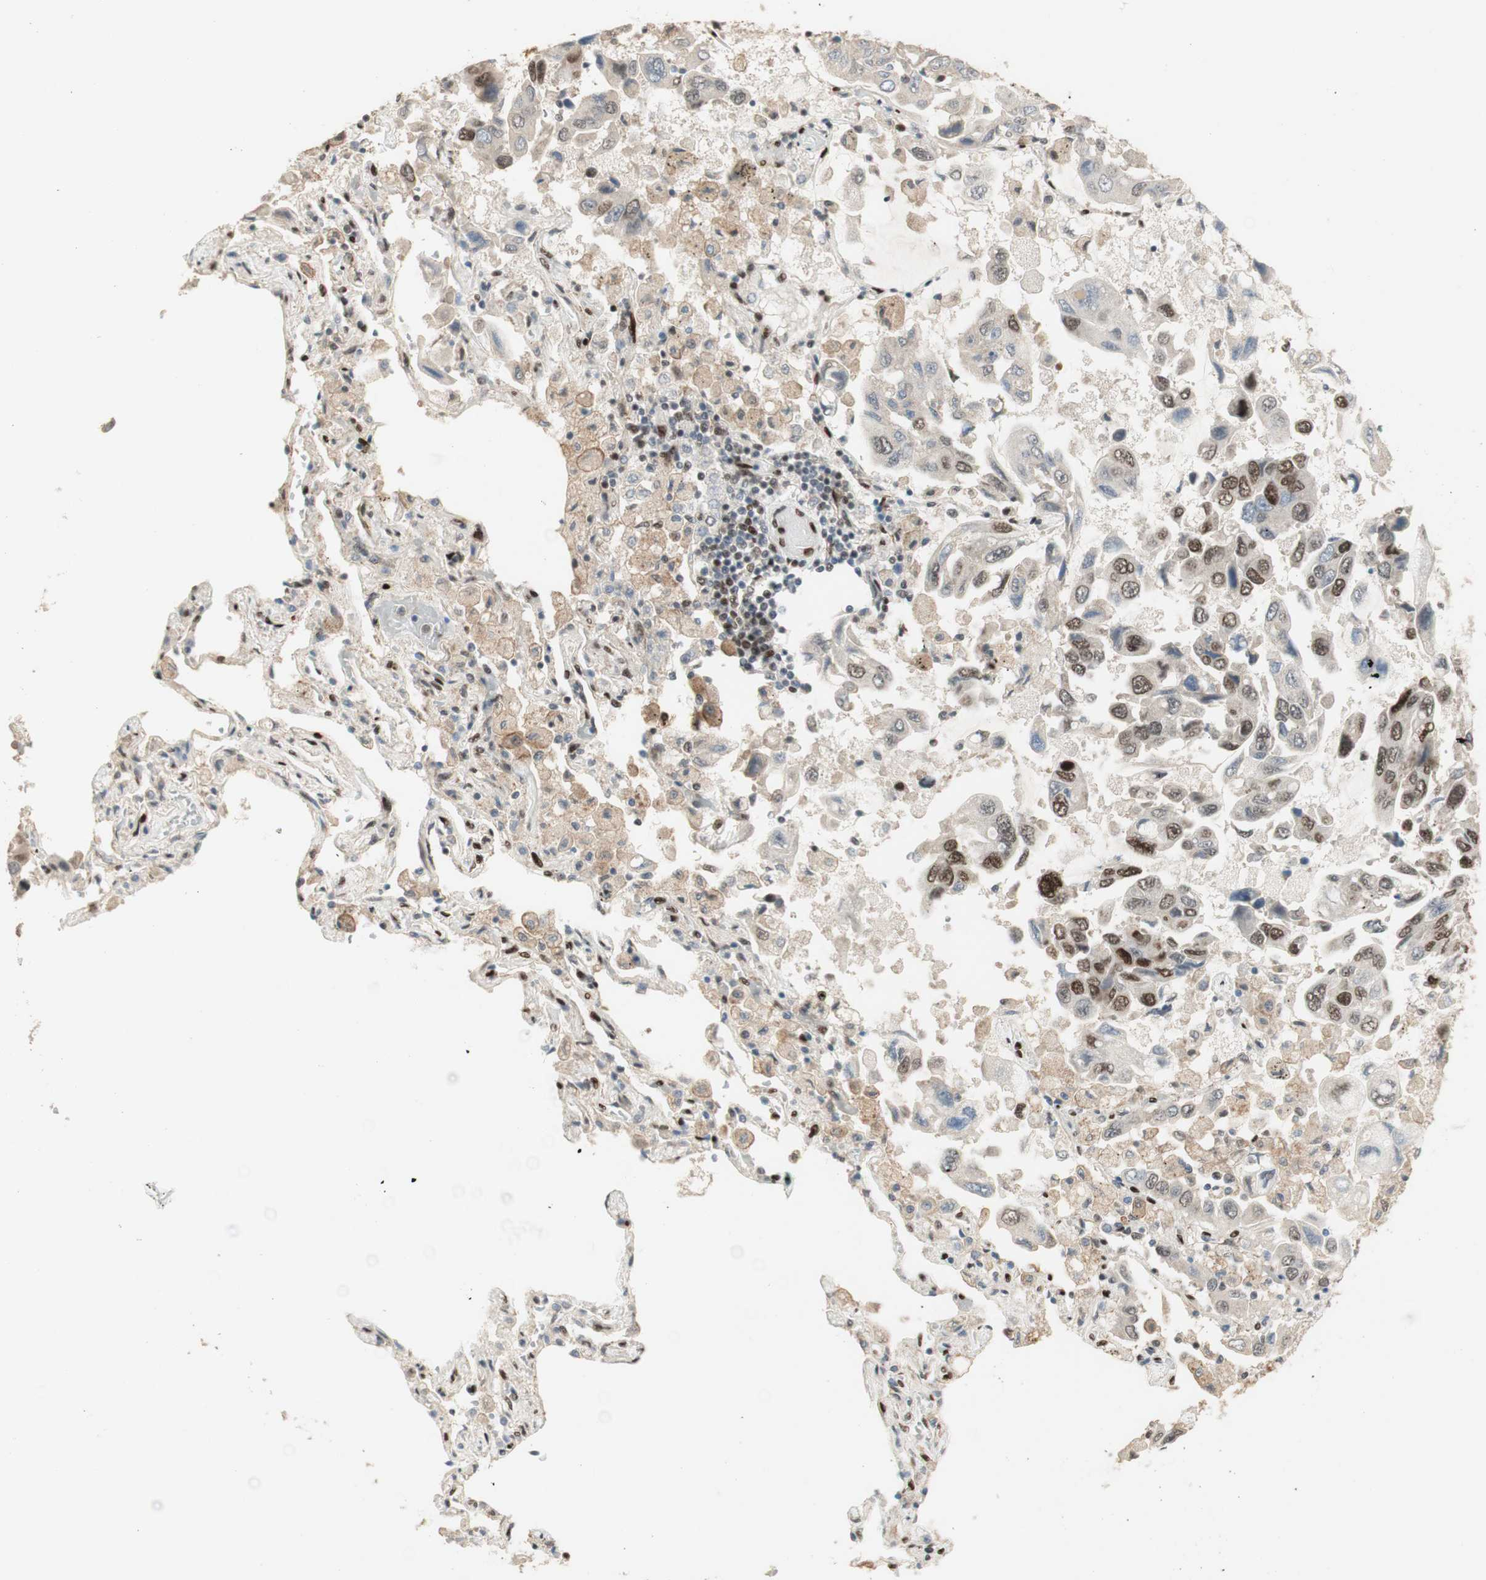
{"staining": {"intensity": "moderate", "quantity": "25%-75%", "location": "nuclear"}, "tissue": "lung cancer", "cell_type": "Tumor cells", "image_type": "cancer", "snomed": [{"axis": "morphology", "description": "Adenocarcinoma, NOS"}, {"axis": "topography", "description": "Lung"}], "caption": "Immunohistochemistry (DAB (3,3'-diaminobenzidine)) staining of lung cancer (adenocarcinoma) displays moderate nuclear protein expression in approximately 25%-75% of tumor cells.", "gene": "FOXP1", "patient": {"sex": "male", "age": 64}}